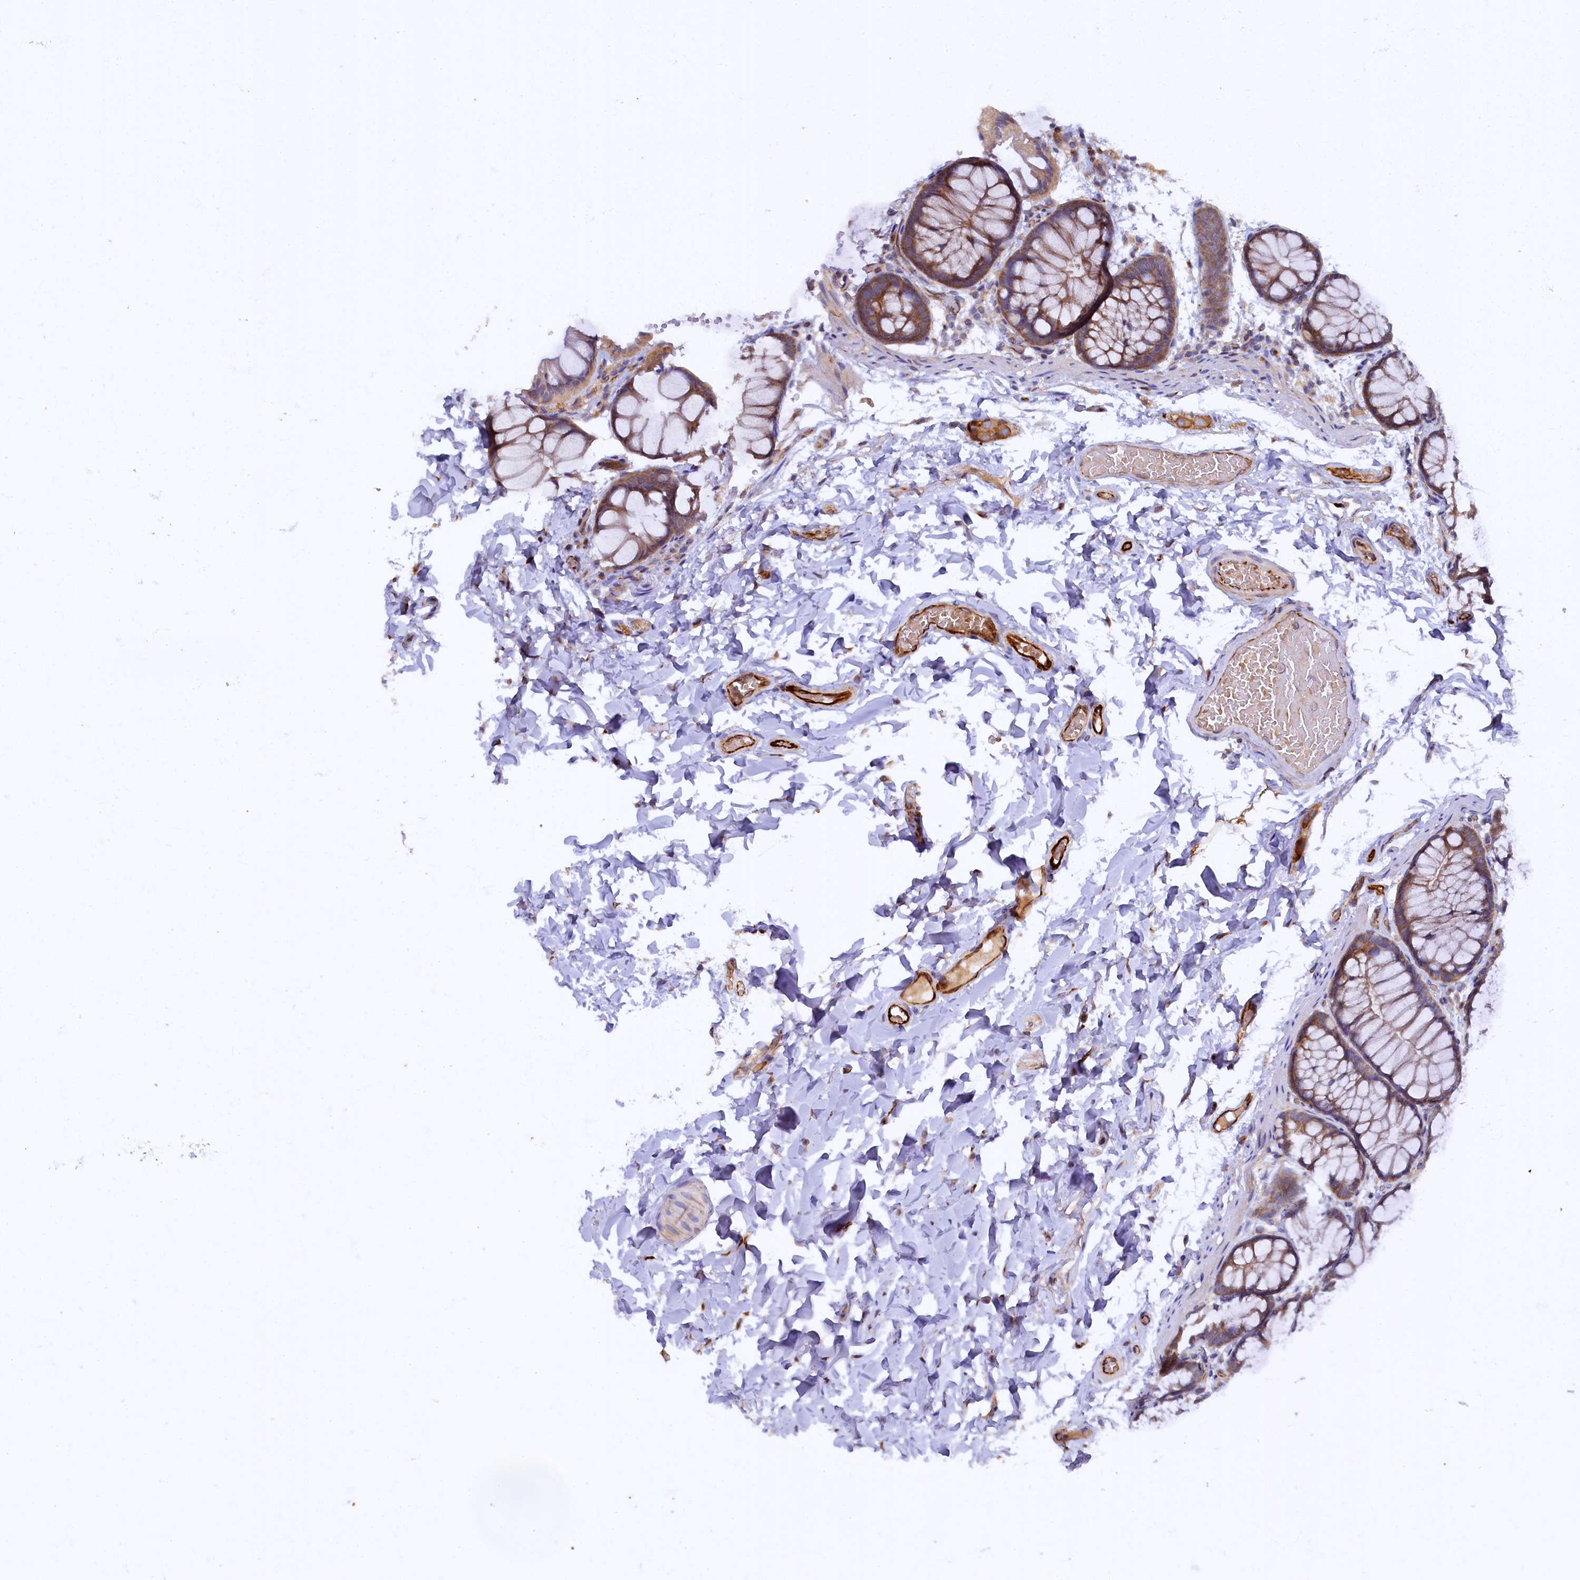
{"staining": {"intensity": "strong", "quantity": ">75%", "location": "cytoplasmic/membranous"}, "tissue": "colon", "cell_type": "Endothelial cells", "image_type": "normal", "snomed": [{"axis": "morphology", "description": "Normal tissue, NOS"}, {"axis": "topography", "description": "Colon"}], "caption": "Benign colon exhibits strong cytoplasmic/membranous staining in approximately >75% of endothelial cells, visualized by immunohistochemistry.", "gene": "ARL11", "patient": {"sex": "male", "age": 47}}